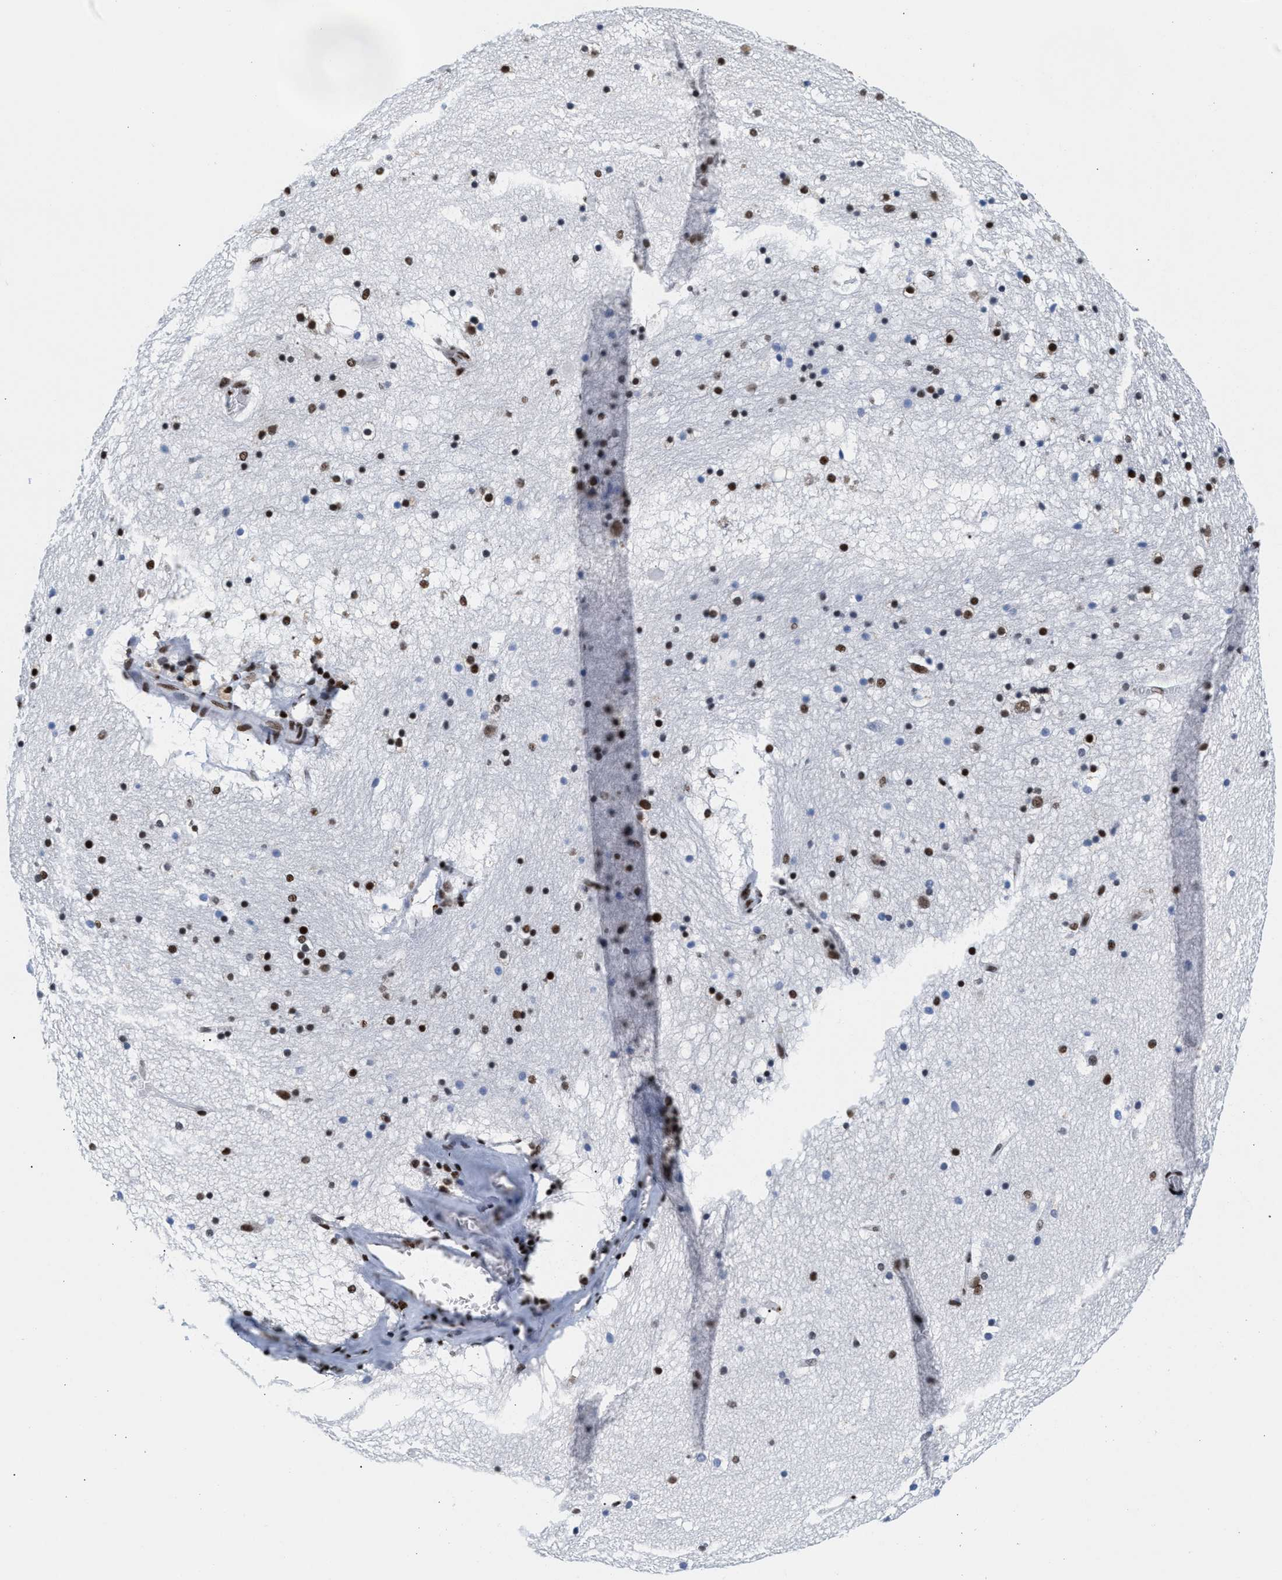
{"staining": {"intensity": "strong", "quantity": ">75%", "location": "nuclear"}, "tissue": "hippocampus", "cell_type": "Glial cells", "image_type": "normal", "snomed": [{"axis": "morphology", "description": "Normal tissue, NOS"}, {"axis": "topography", "description": "Hippocampus"}], "caption": "DAB (3,3'-diaminobenzidine) immunohistochemical staining of benign hippocampus displays strong nuclear protein positivity in about >75% of glial cells. Nuclei are stained in blue.", "gene": "RAD21", "patient": {"sex": "male", "age": 45}}